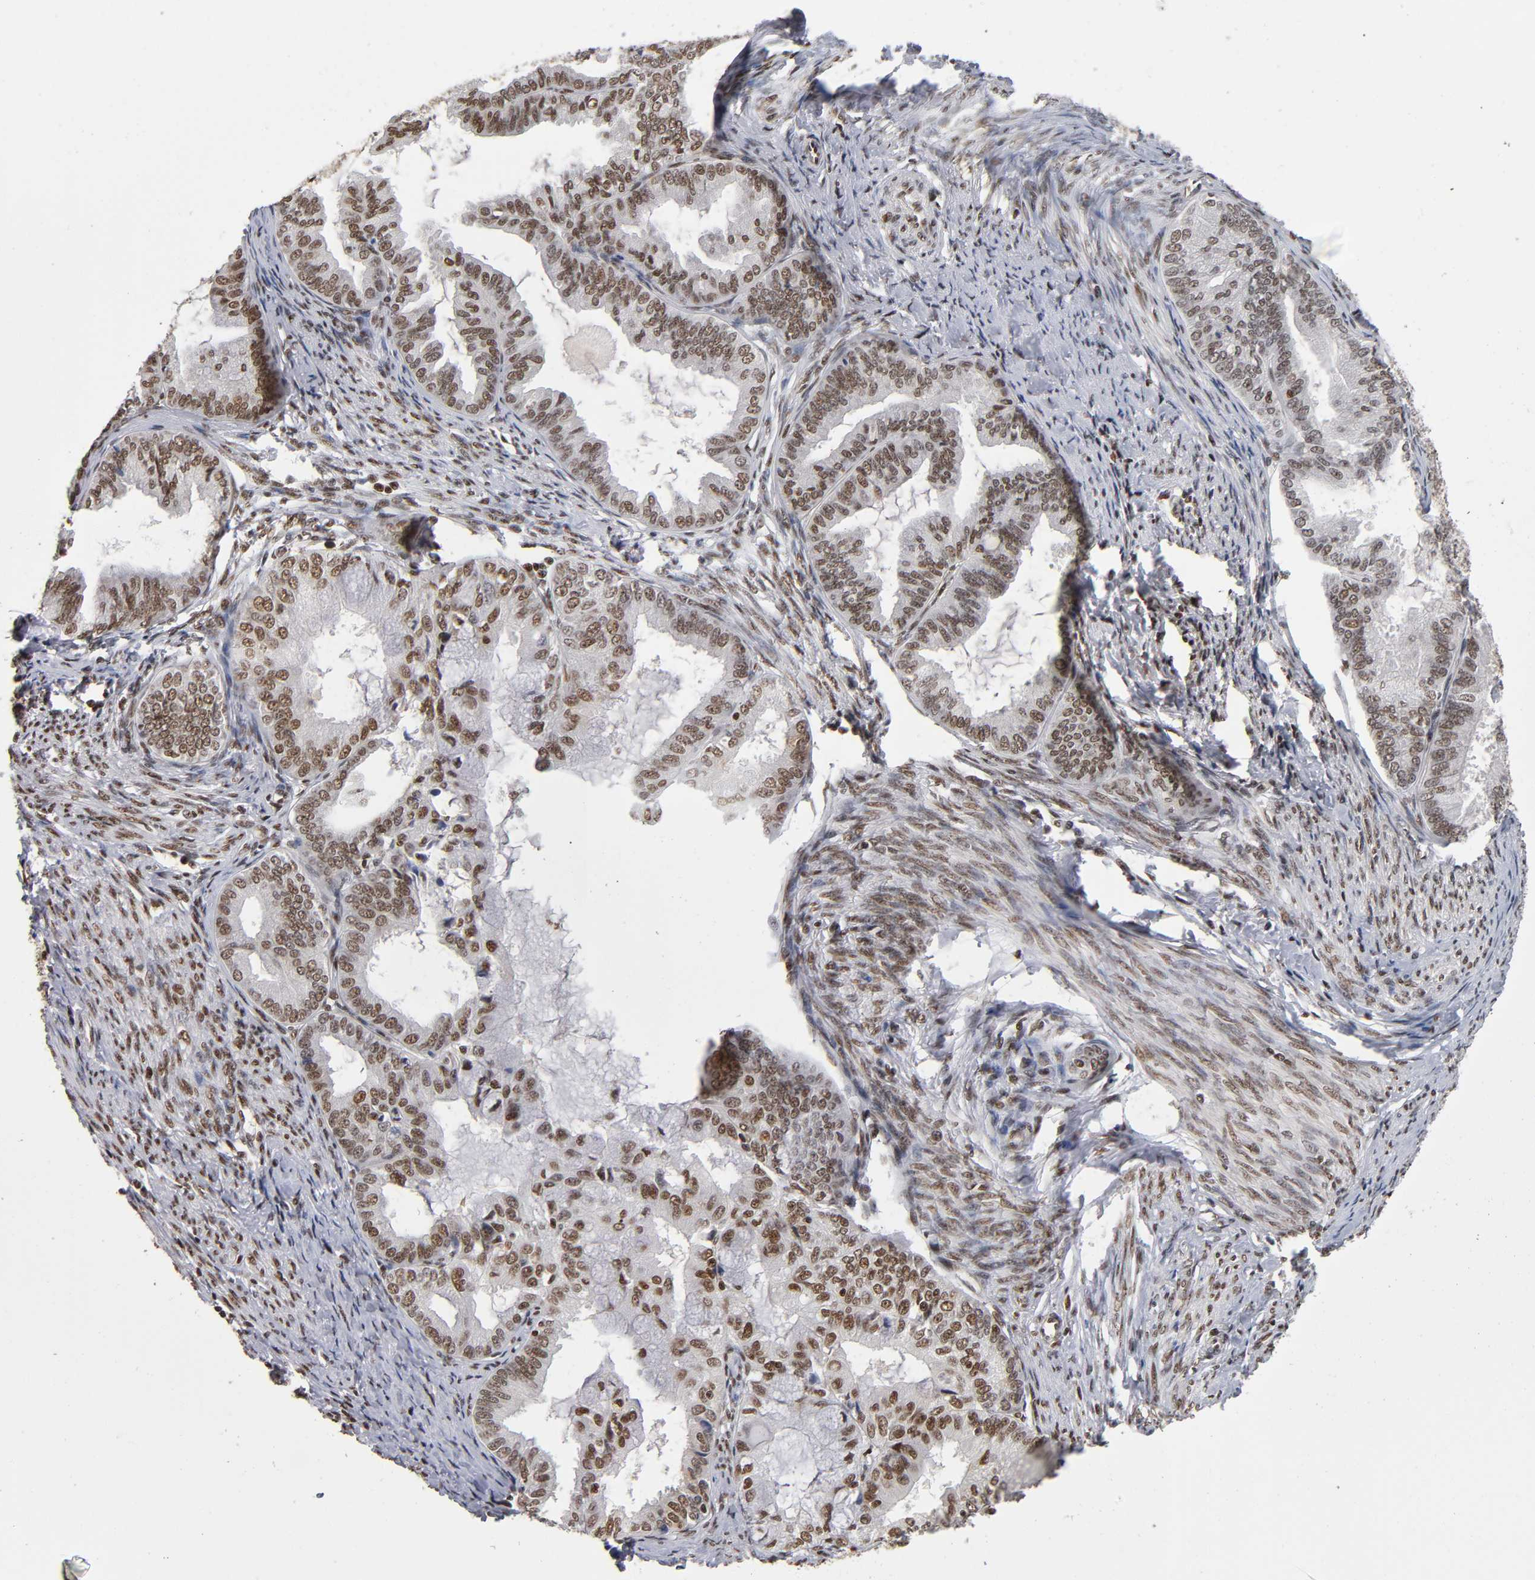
{"staining": {"intensity": "moderate", "quantity": ">75%", "location": "nuclear"}, "tissue": "endometrial cancer", "cell_type": "Tumor cells", "image_type": "cancer", "snomed": [{"axis": "morphology", "description": "Adenocarcinoma, NOS"}, {"axis": "topography", "description": "Endometrium"}], "caption": "Approximately >75% of tumor cells in endometrial cancer (adenocarcinoma) demonstrate moderate nuclear protein staining as visualized by brown immunohistochemical staining.", "gene": "ILKAP", "patient": {"sex": "female", "age": 86}}